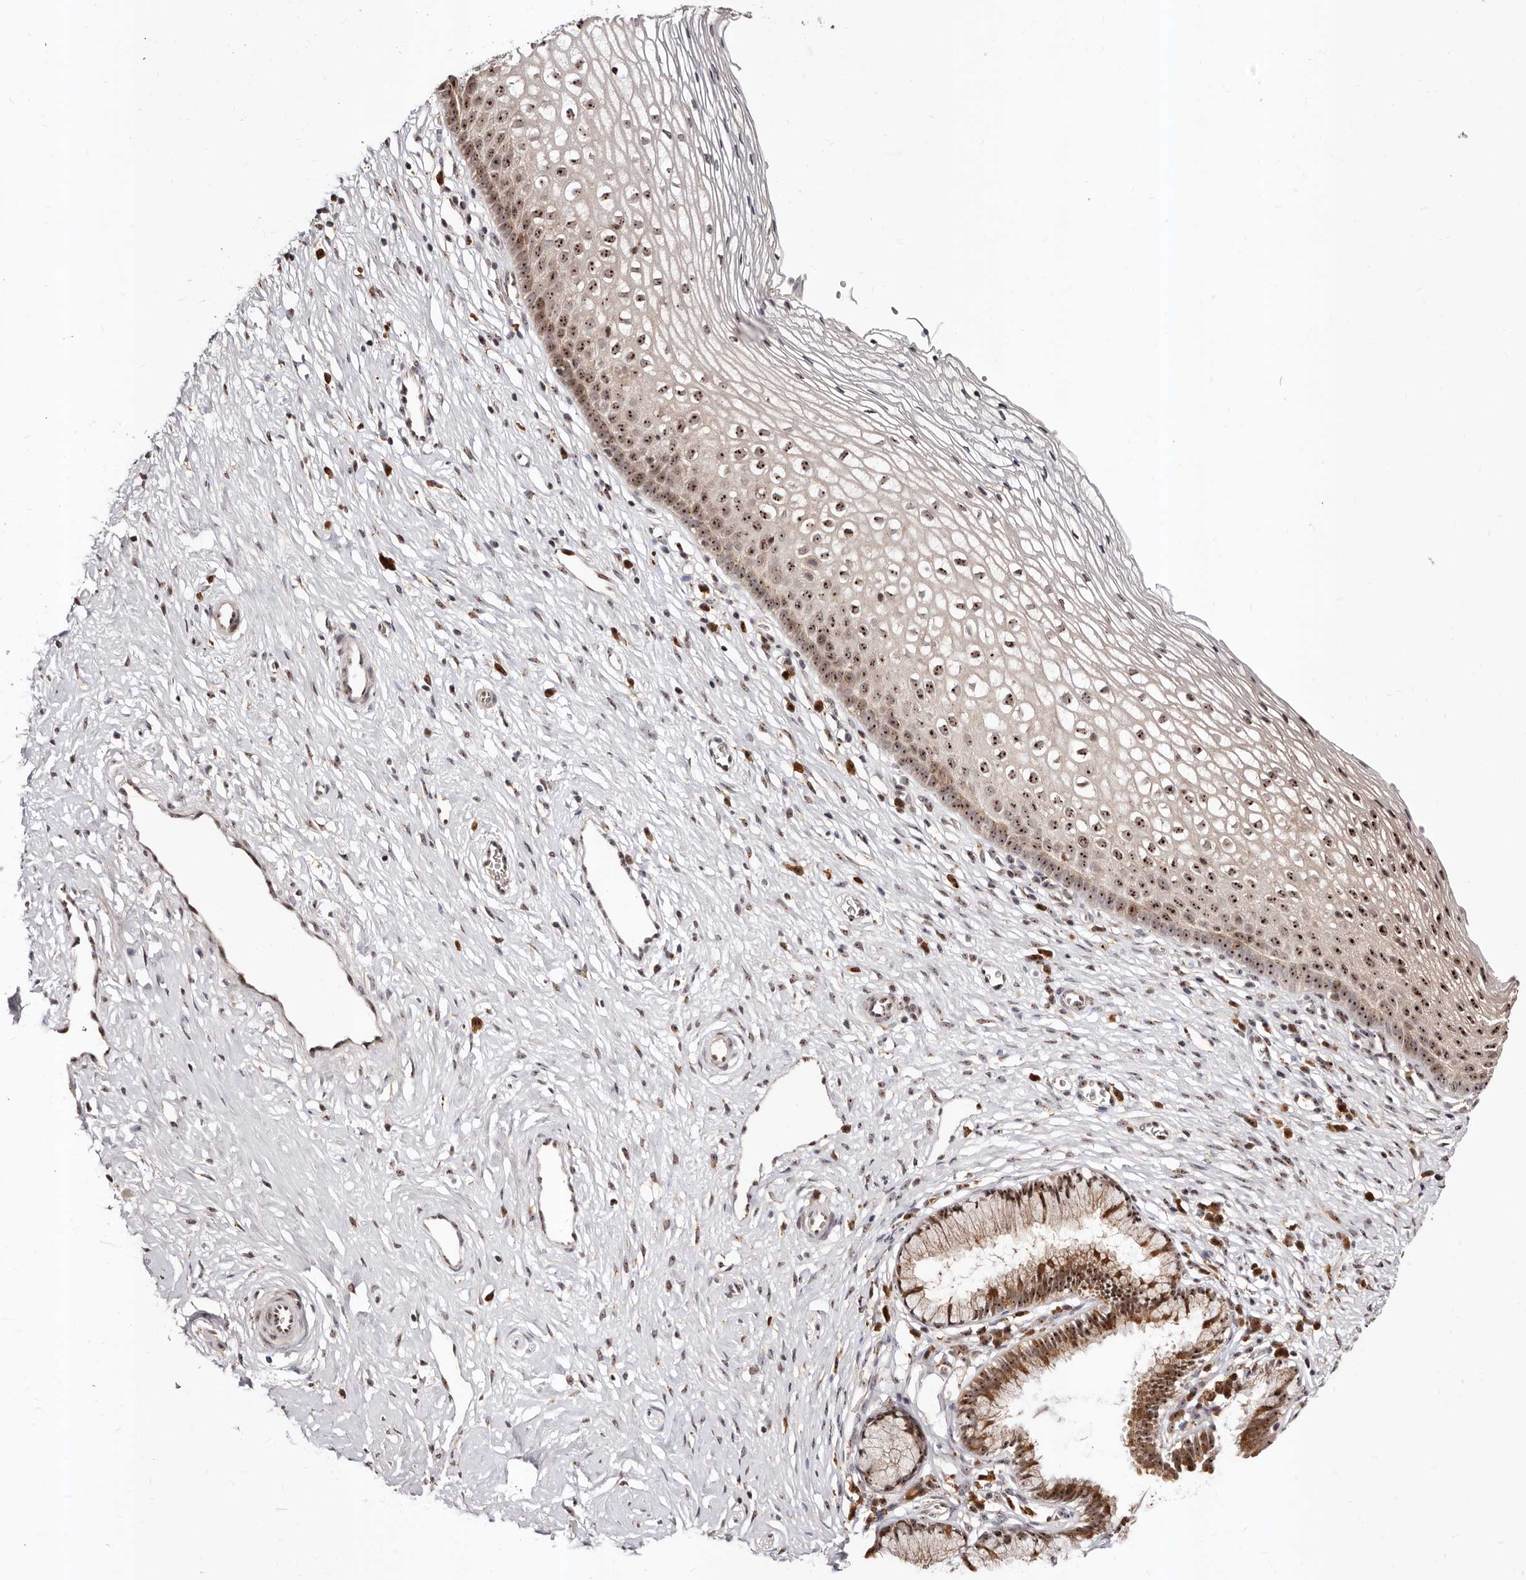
{"staining": {"intensity": "moderate", "quantity": "<25%", "location": "cytoplasmic/membranous,nuclear"}, "tissue": "cervix", "cell_type": "Glandular cells", "image_type": "normal", "snomed": [{"axis": "morphology", "description": "Normal tissue, NOS"}, {"axis": "topography", "description": "Cervix"}], "caption": "A brown stain highlights moderate cytoplasmic/membranous,nuclear positivity of a protein in glandular cells of unremarkable human cervix.", "gene": "APOL6", "patient": {"sex": "female", "age": 27}}